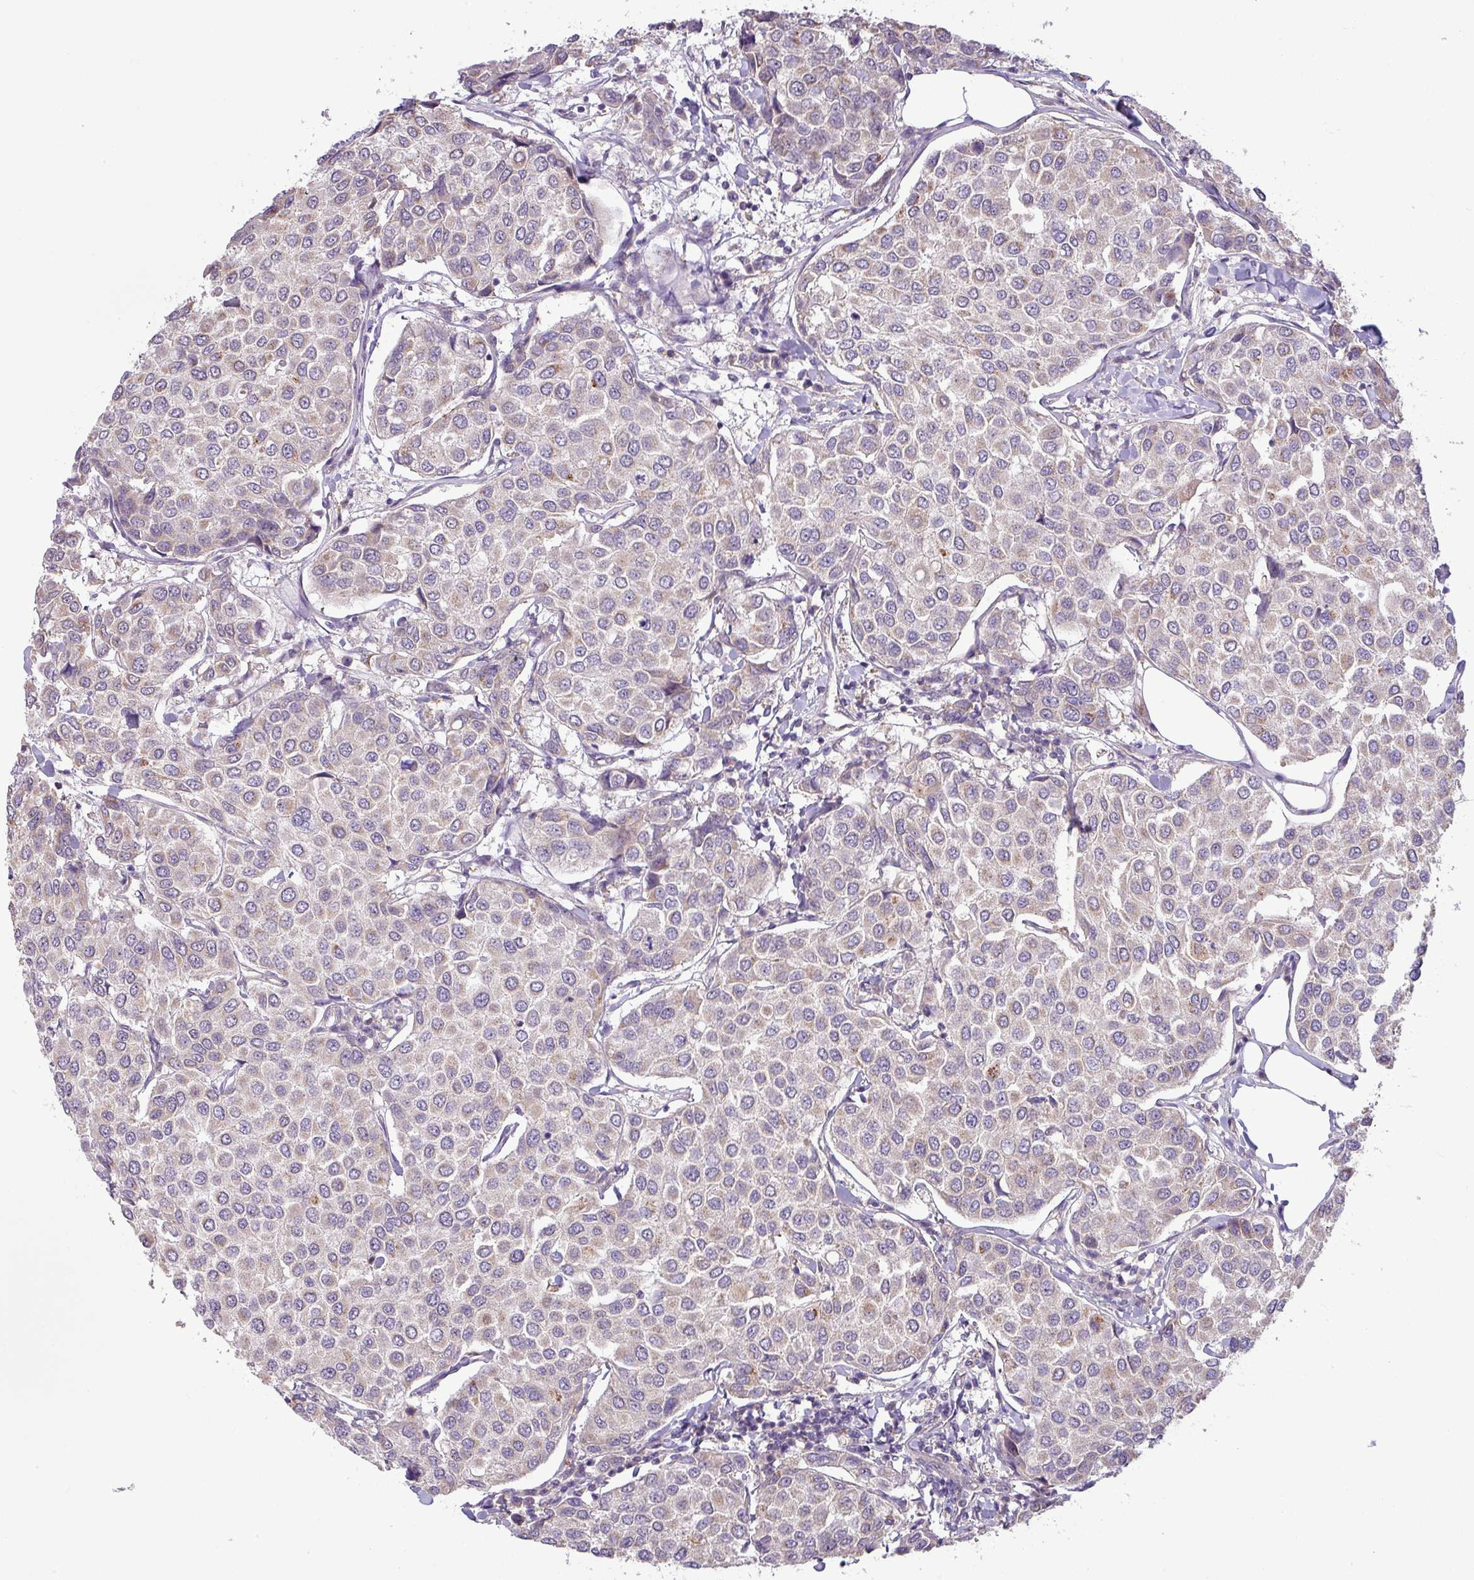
{"staining": {"intensity": "weak", "quantity": "25%-75%", "location": "cytoplasmic/membranous"}, "tissue": "breast cancer", "cell_type": "Tumor cells", "image_type": "cancer", "snomed": [{"axis": "morphology", "description": "Duct carcinoma"}, {"axis": "topography", "description": "Breast"}], "caption": "Breast infiltrating ductal carcinoma tissue demonstrates weak cytoplasmic/membranous positivity in about 25%-75% of tumor cells, visualized by immunohistochemistry.", "gene": "GALNT12", "patient": {"sex": "female", "age": 55}}